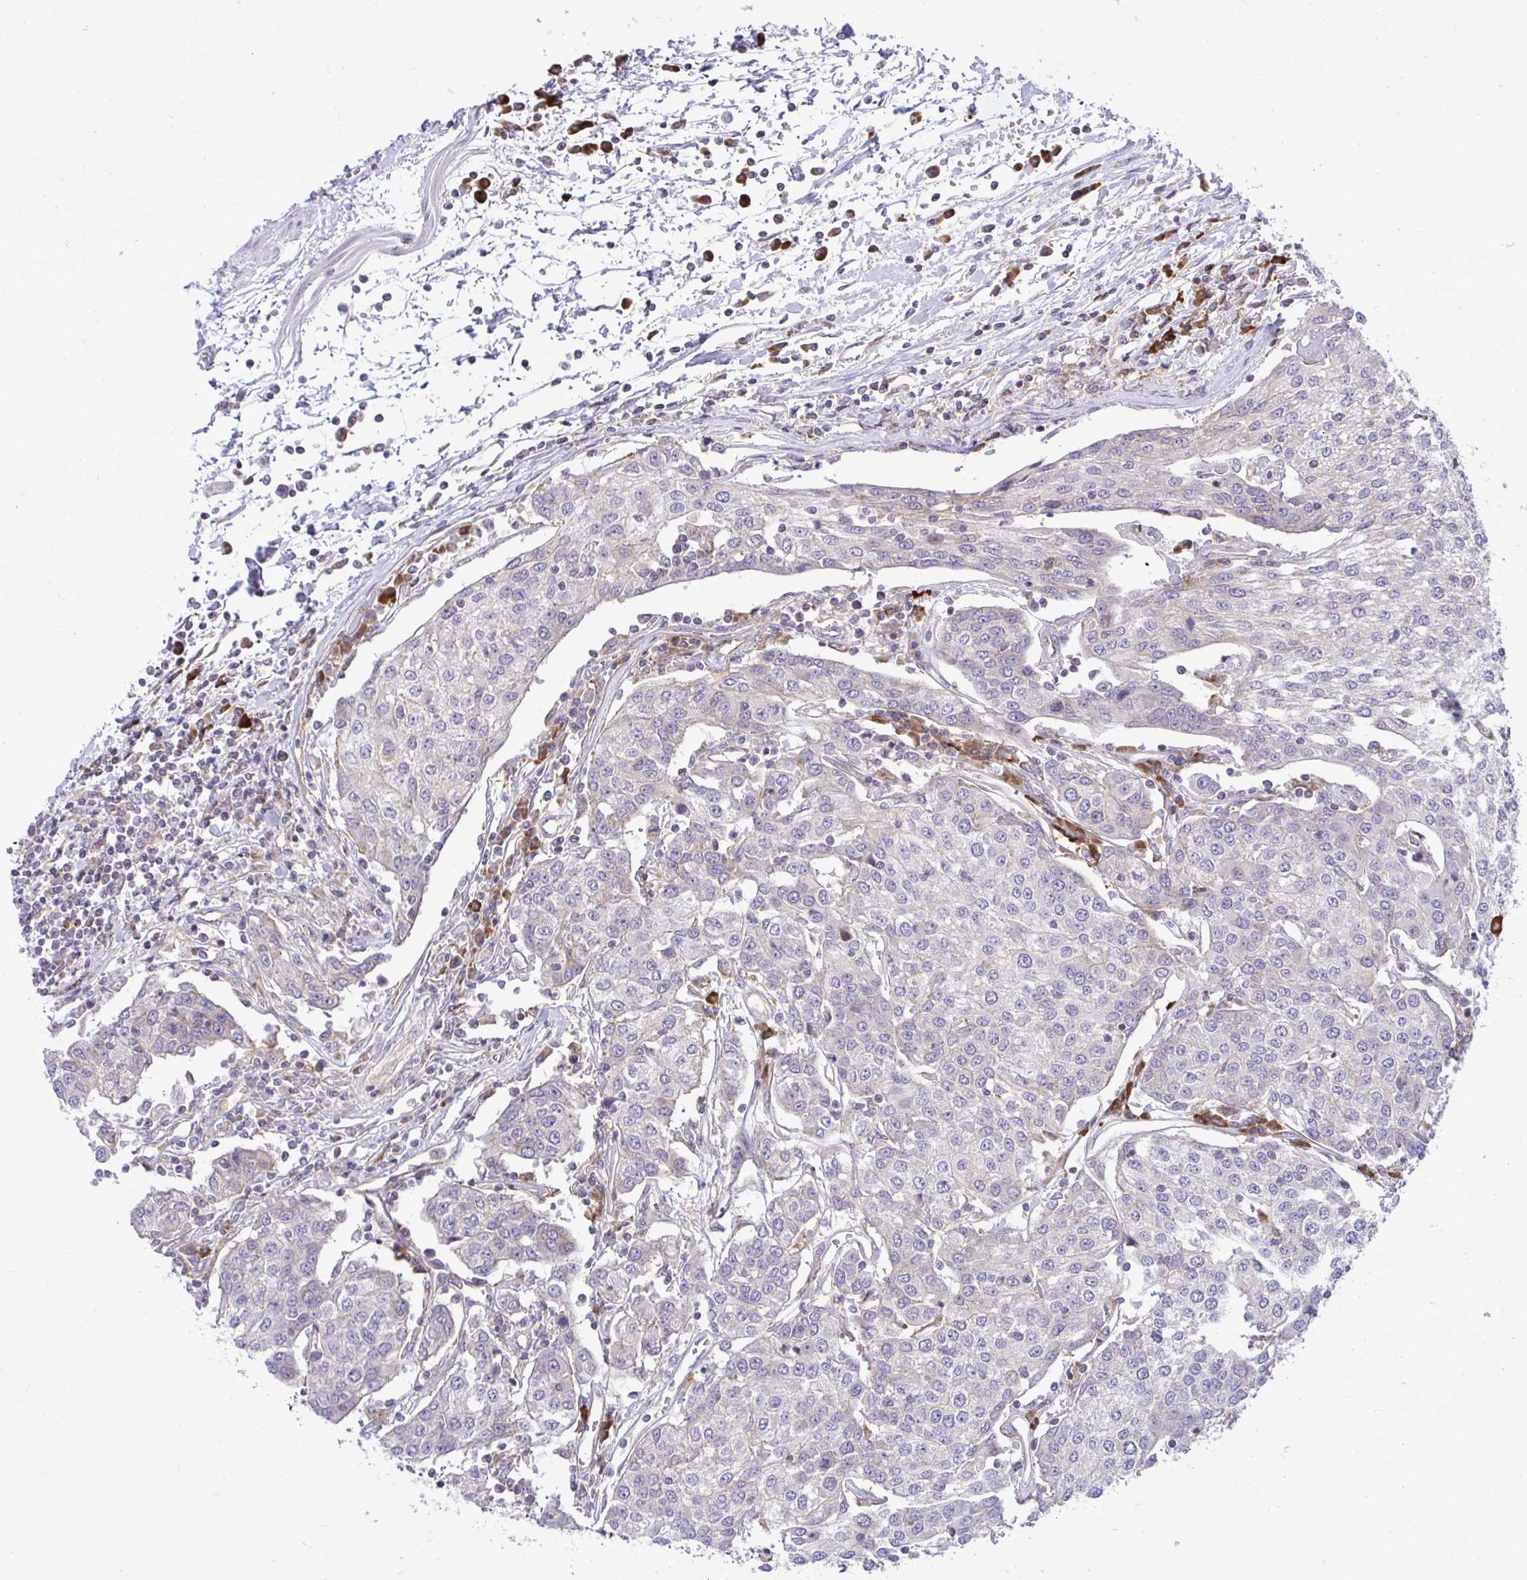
{"staining": {"intensity": "negative", "quantity": "none", "location": "none"}, "tissue": "urothelial cancer", "cell_type": "Tumor cells", "image_type": "cancer", "snomed": [{"axis": "morphology", "description": "Urothelial carcinoma, High grade"}, {"axis": "topography", "description": "Urinary bladder"}], "caption": "Immunohistochemical staining of human urothelial carcinoma (high-grade) exhibits no significant staining in tumor cells.", "gene": "METTL9", "patient": {"sex": "female", "age": 85}}